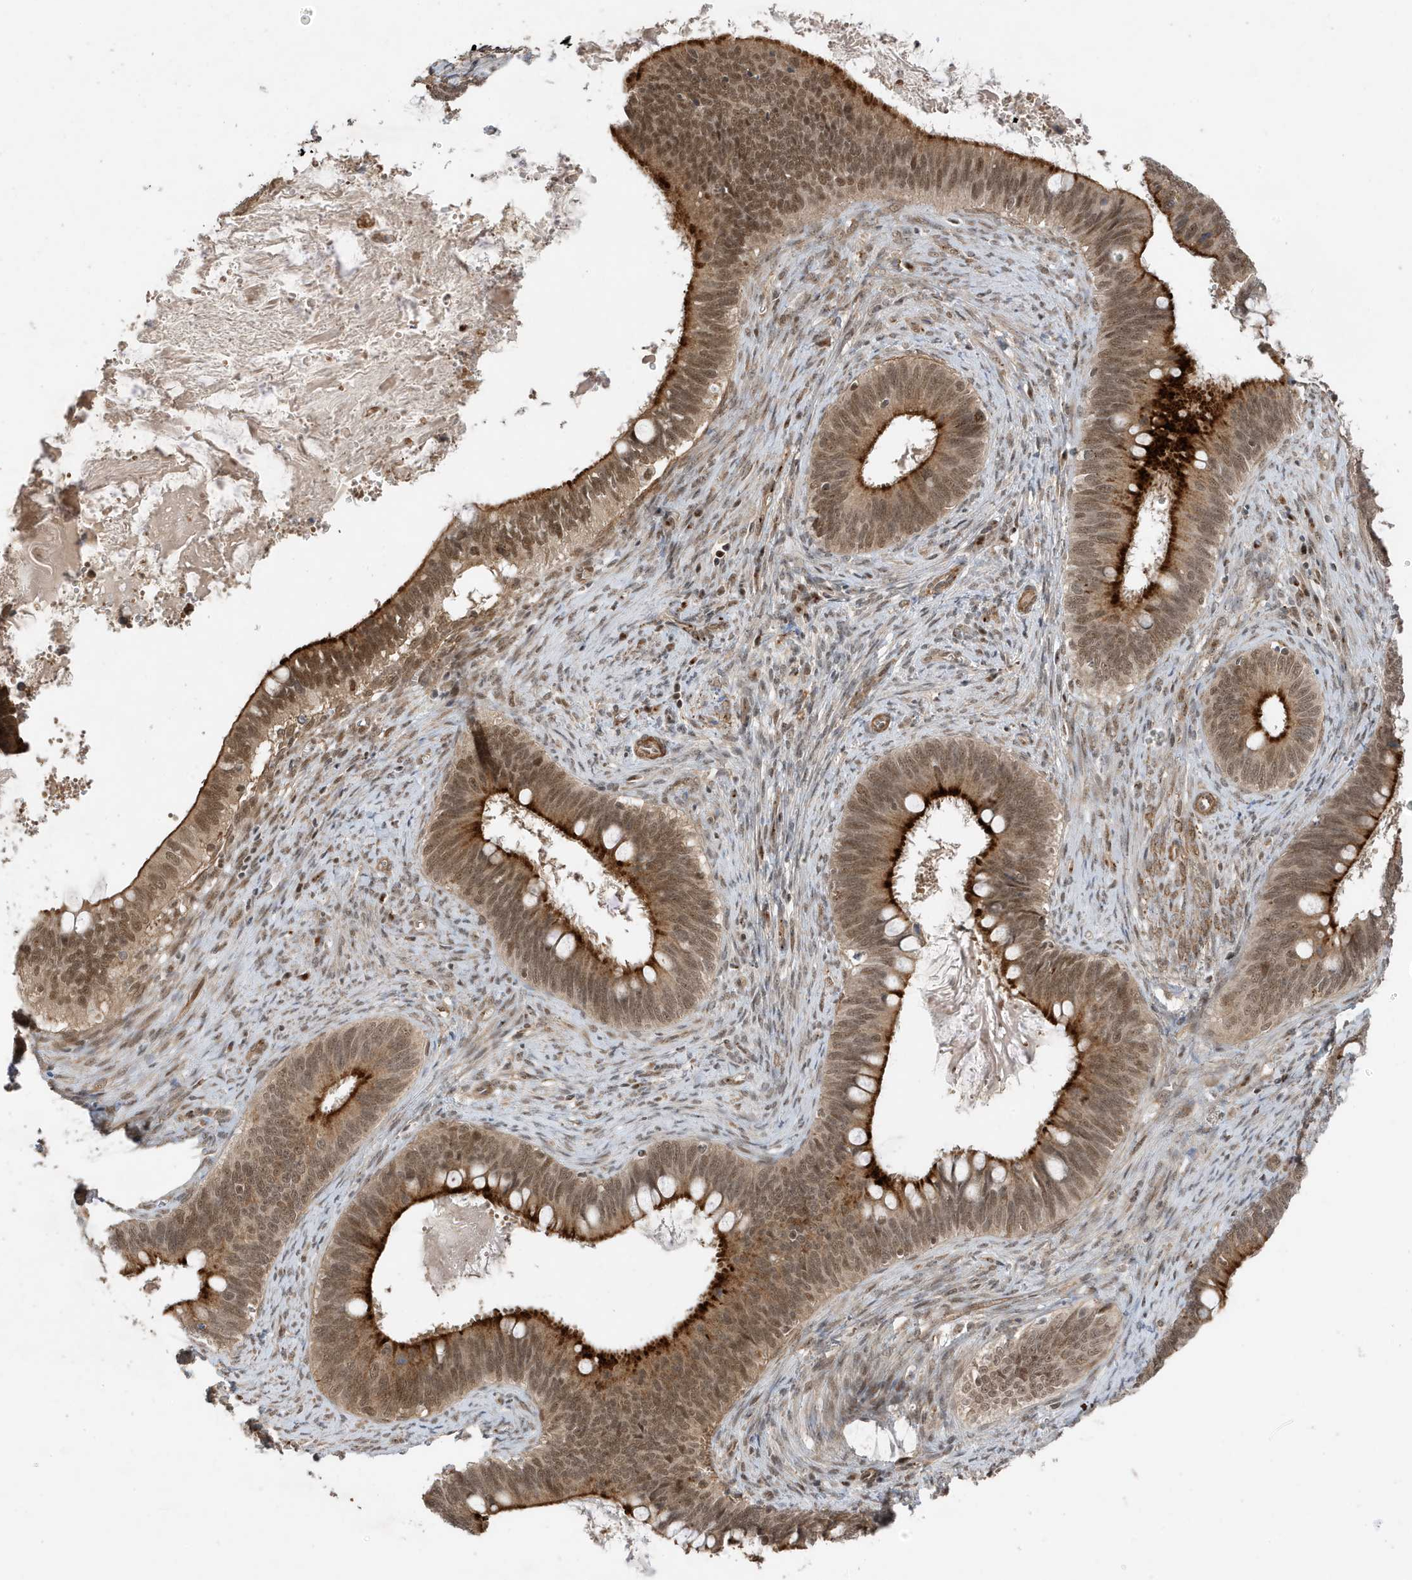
{"staining": {"intensity": "strong", "quantity": "25%-75%", "location": "cytoplasmic/membranous,nuclear"}, "tissue": "cervical cancer", "cell_type": "Tumor cells", "image_type": "cancer", "snomed": [{"axis": "morphology", "description": "Adenocarcinoma, NOS"}, {"axis": "topography", "description": "Cervix"}], "caption": "IHC (DAB (3,3'-diaminobenzidine)) staining of human cervical cancer demonstrates strong cytoplasmic/membranous and nuclear protein expression in about 25%-75% of tumor cells.", "gene": "MAST3", "patient": {"sex": "female", "age": 42}}